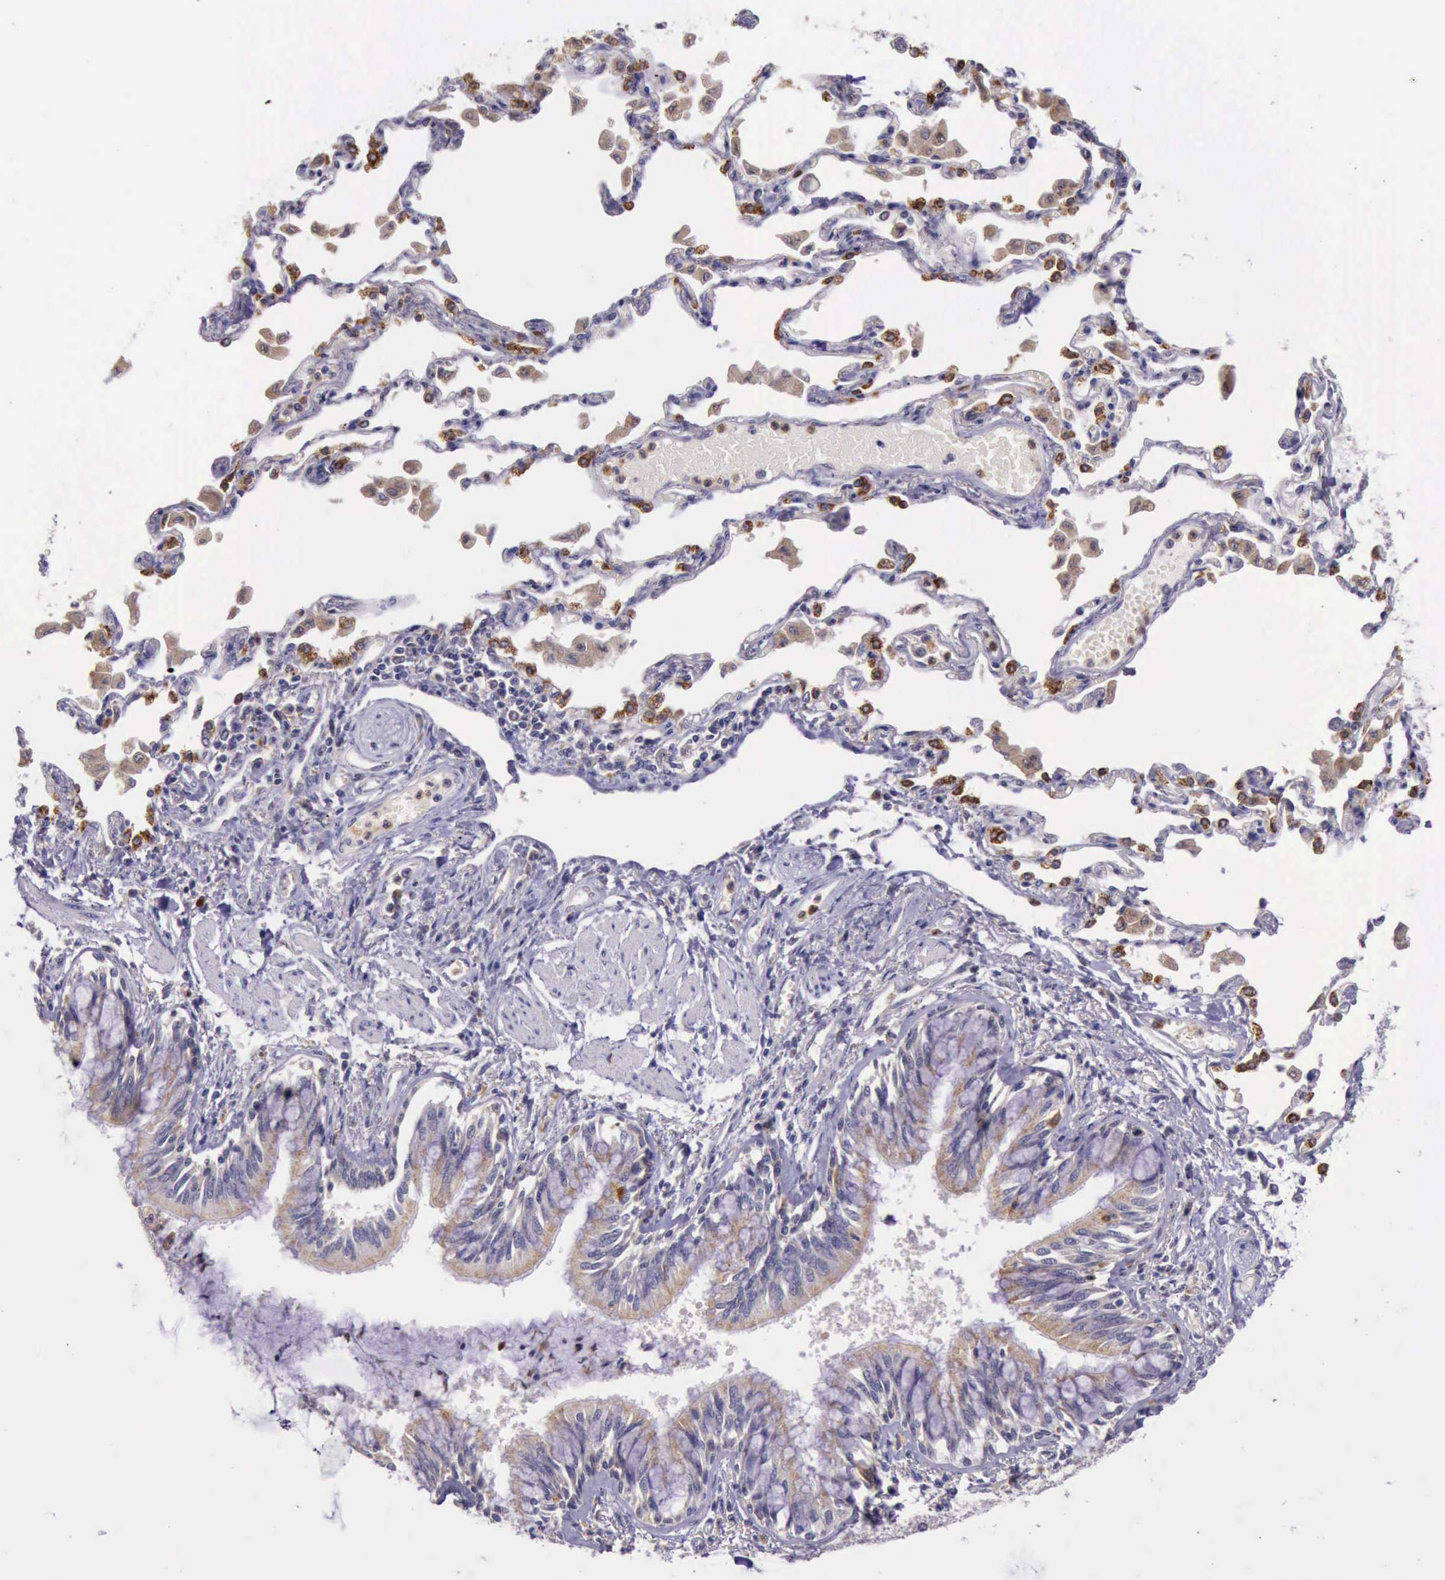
{"staining": {"intensity": "negative", "quantity": "none", "location": "none"}, "tissue": "adipose tissue", "cell_type": "Adipocytes", "image_type": "normal", "snomed": [{"axis": "morphology", "description": "Normal tissue, NOS"}, {"axis": "morphology", "description": "Adenocarcinoma, NOS"}, {"axis": "topography", "description": "Cartilage tissue"}, {"axis": "topography", "description": "Lung"}], "caption": "Adipocytes show no significant staining in unremarkable adipose tissue.", "gene": "PLEK2", "patient": {"sex": "female", "age": 67}}